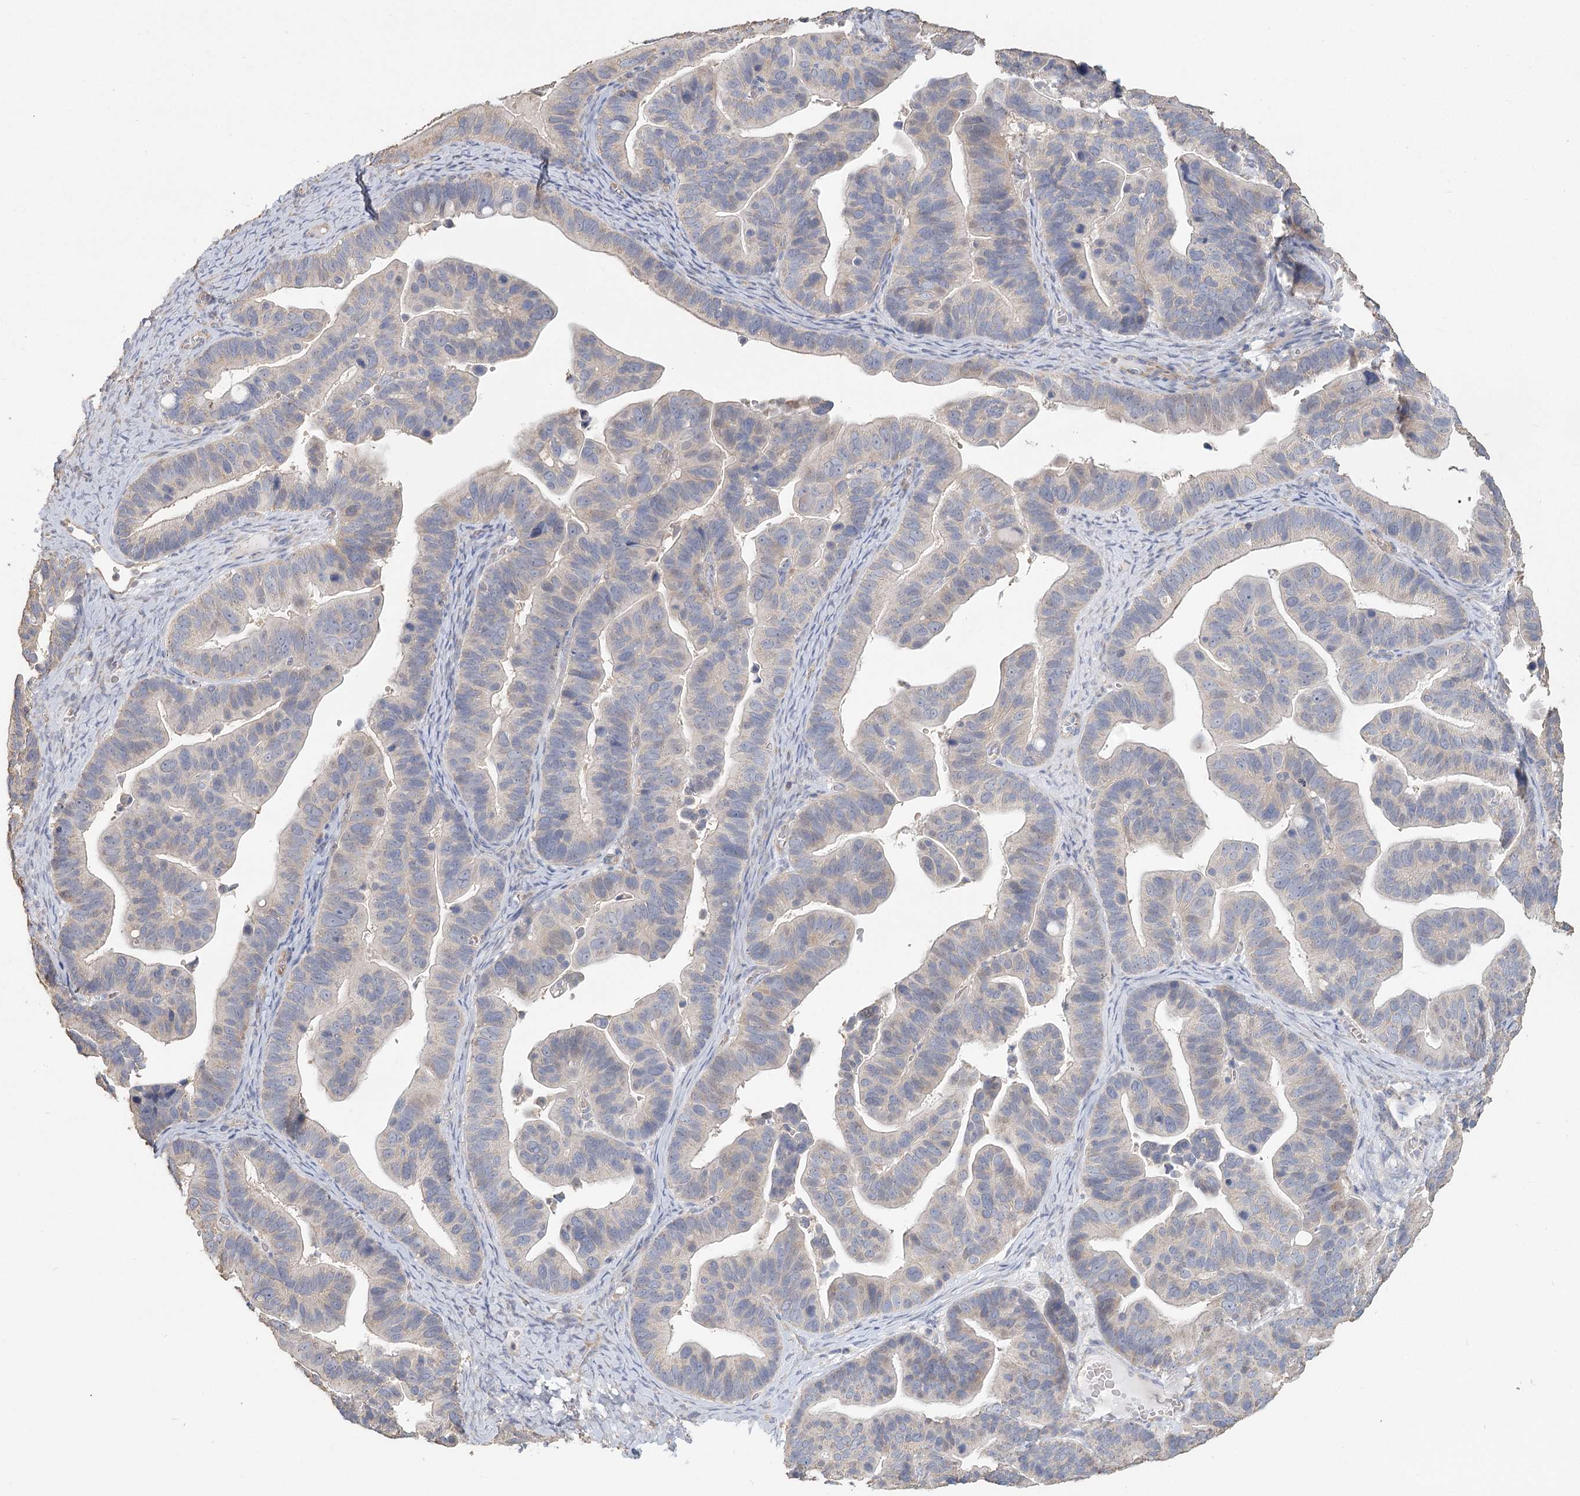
{"staining": {"intensity": "negative", "quantity": "none", "location": "none"}, "tissue": "ovarian cancer", "cell_type": "Tumor cells", "image_type": "cancer", "snomed": [{"axis": "morphology", "description": "Cystadenocarcinoma, serous, NOS"}, {"axis": "topography", "description": "Ovary"}], "caption": "Human serous cystadenocarcinoma (ovarian) stained for a protein using immunohistochemistry (IHC) displays no staining in tumor cells.", "gene": "CNTLN", "patient": {"sex": "female", "age": 56}}